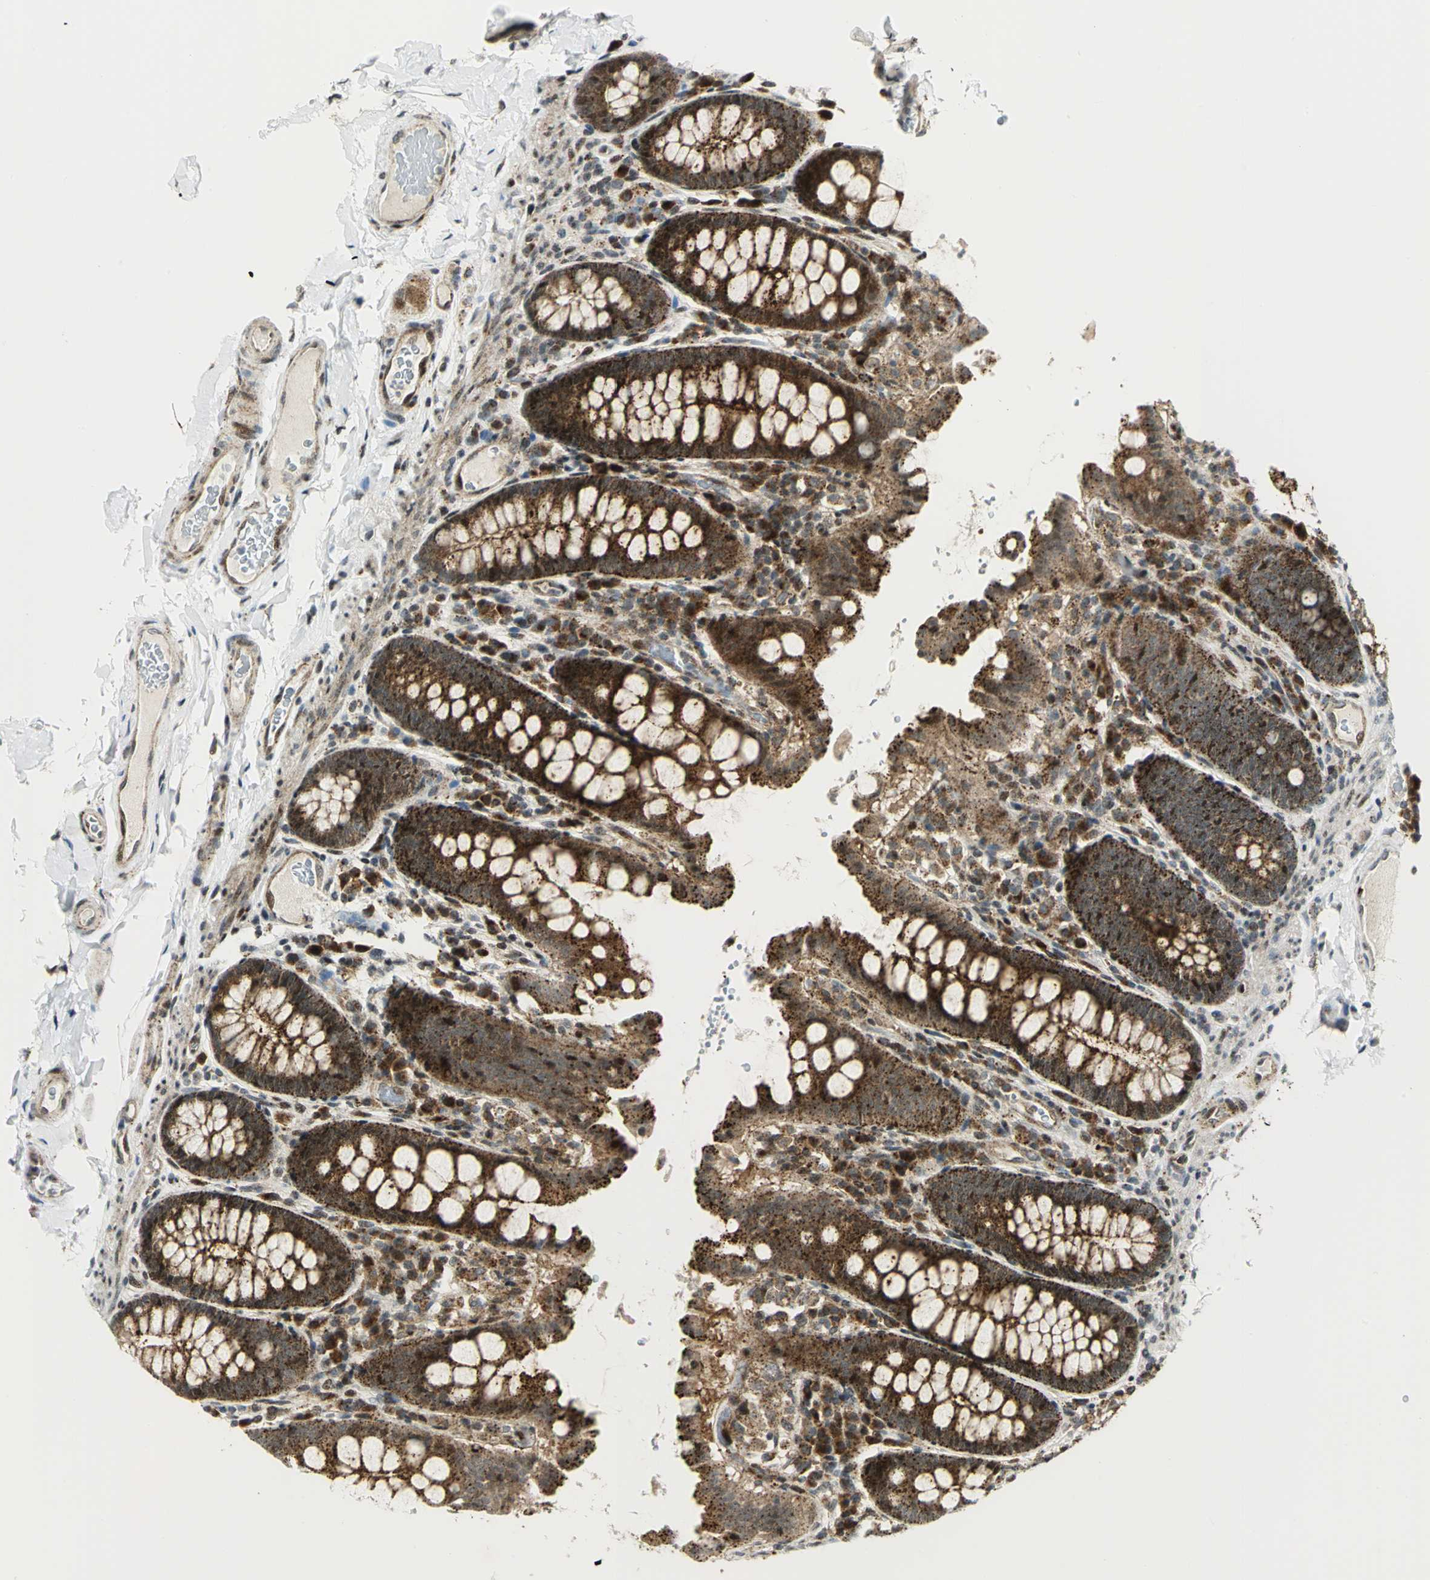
{"staining": {"intensity": "moderate", "quantity": ">75%", "location": "cytoplasmic/membranous"}, "tissue": "colon", "cell_type": "Endothelial cells", "image_type": "normal", "snomed": [{"axis": "morphology", "description": "Normal tissue, NOS"}, {"axis": "topography", "description": "Colon"}], "caption": "DAB (3,3'-diaminobenzidine) immunohistochemical staining of benign colon reveals moderate cytoplasmic/membranous protein positivity in approximately >75% of endothelial cells. The staining was performed using DAB to visualize the protein expression in brown, while the nuclei were stained in blue with hematoxylin (Magnification: 20x).", "gene": "ATP6V1A", "patient": {"sex": "female", "age": 61}}